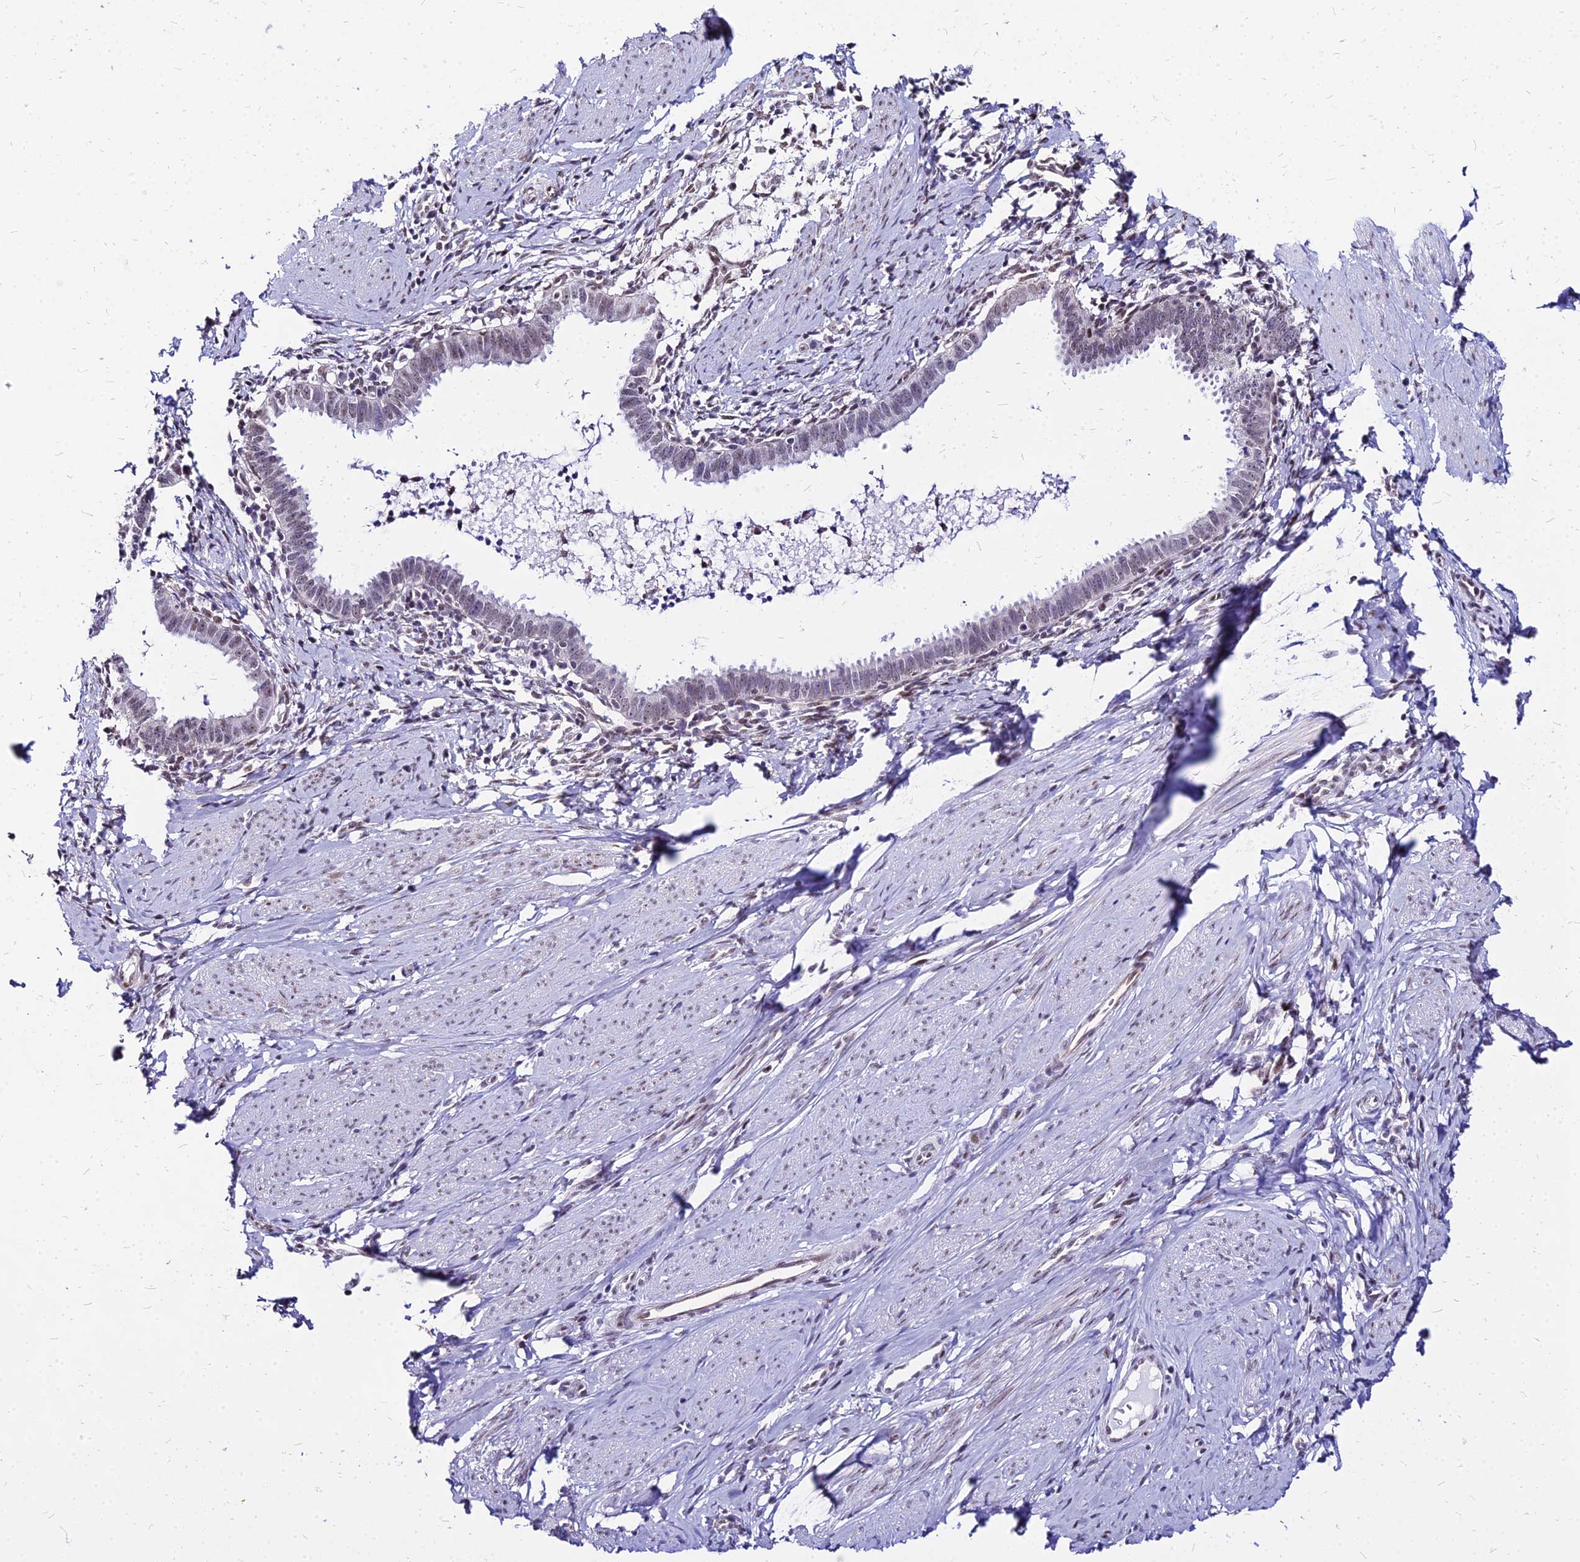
{"staining": {"intensity": "weak", "quantity": "25%-75%", "location": "nuclear"}, "tissue": "cervical cancer", "cell_type": "Tumor cells", "image_type": "cancer", "snomed": [{"axis": "morphology", "description": "Adenocarcinoma, NOS"}, {"axis": "topography", "description": "Cervix"}], "caption": "High-power microscopy captured an immunohistochemistry histopathology image of cervical adenocarcinoma, revealing weak nuclear staining in approximately 25%-75% of tumor cells. The staining was performed using DAB to visualize the protein expression in brown, while the nuclei were stained in blue with hematoxylin (Magnification: 20x).", "gene": "FDX2", "patient": {"sex": "female", "age": 36}}